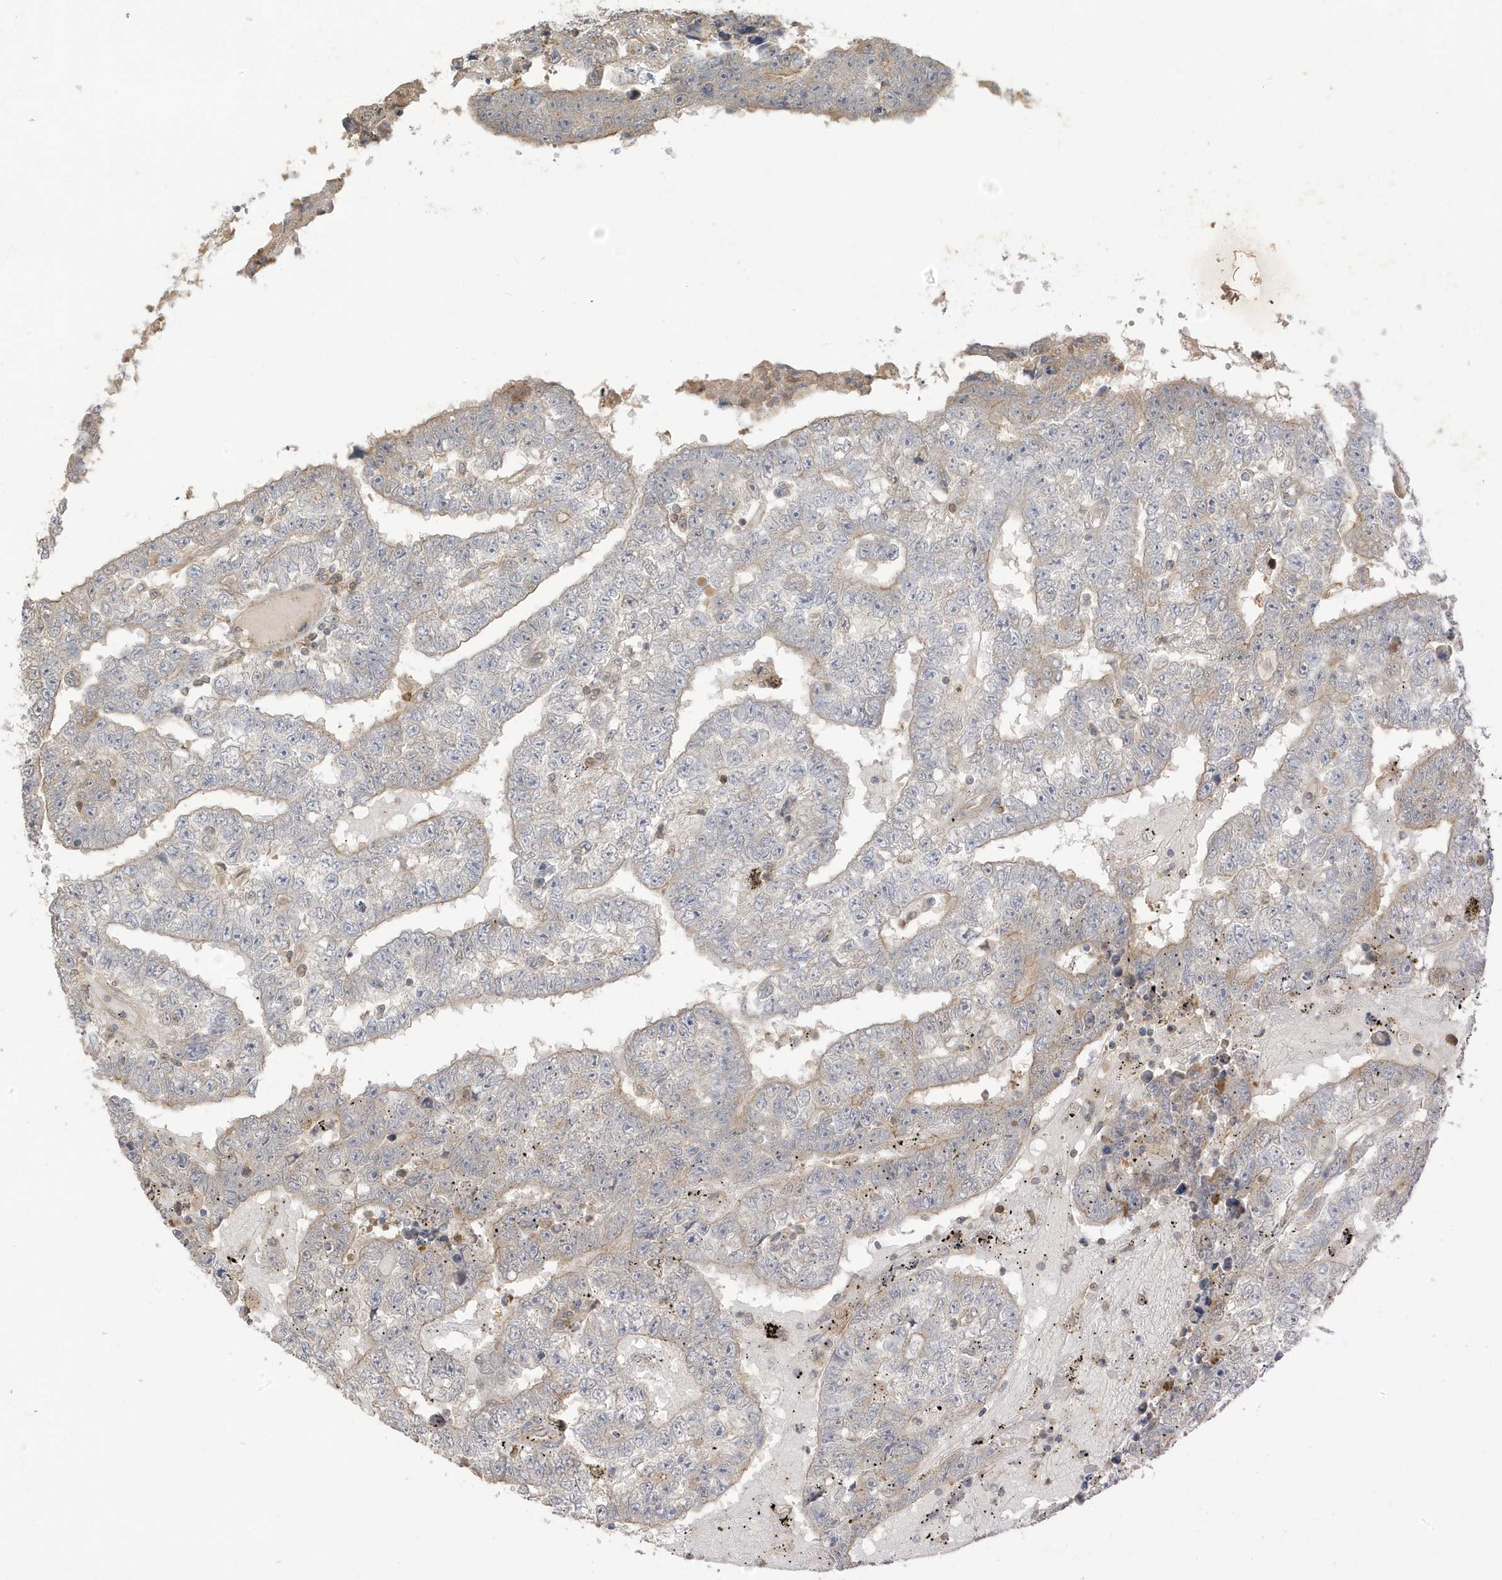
{"staining": {"intensity": "weak", "quantity": "25%-75%", "location": "cytoplasmic/membranous"}, "tissue": "testis cancer", "cell_type": "Tumor cells", "image_type": "cancer", "snomed": [{"axis": "morphology", "description": "Carcinoma, Embryonal, NOS"}, {"axis": "topography", "description": "Testis"}], "caption": "Immunohistochemistry histopathology image of testis cancer (embryonal carcinoma) stained for a protein (brown), which demonstrates low levels of weak cytoplasmic/membranous expression in approximately 25%-75% of tumor cells.", "gene": "TAB3", "patient": {"sex": "male", "age": 25}}